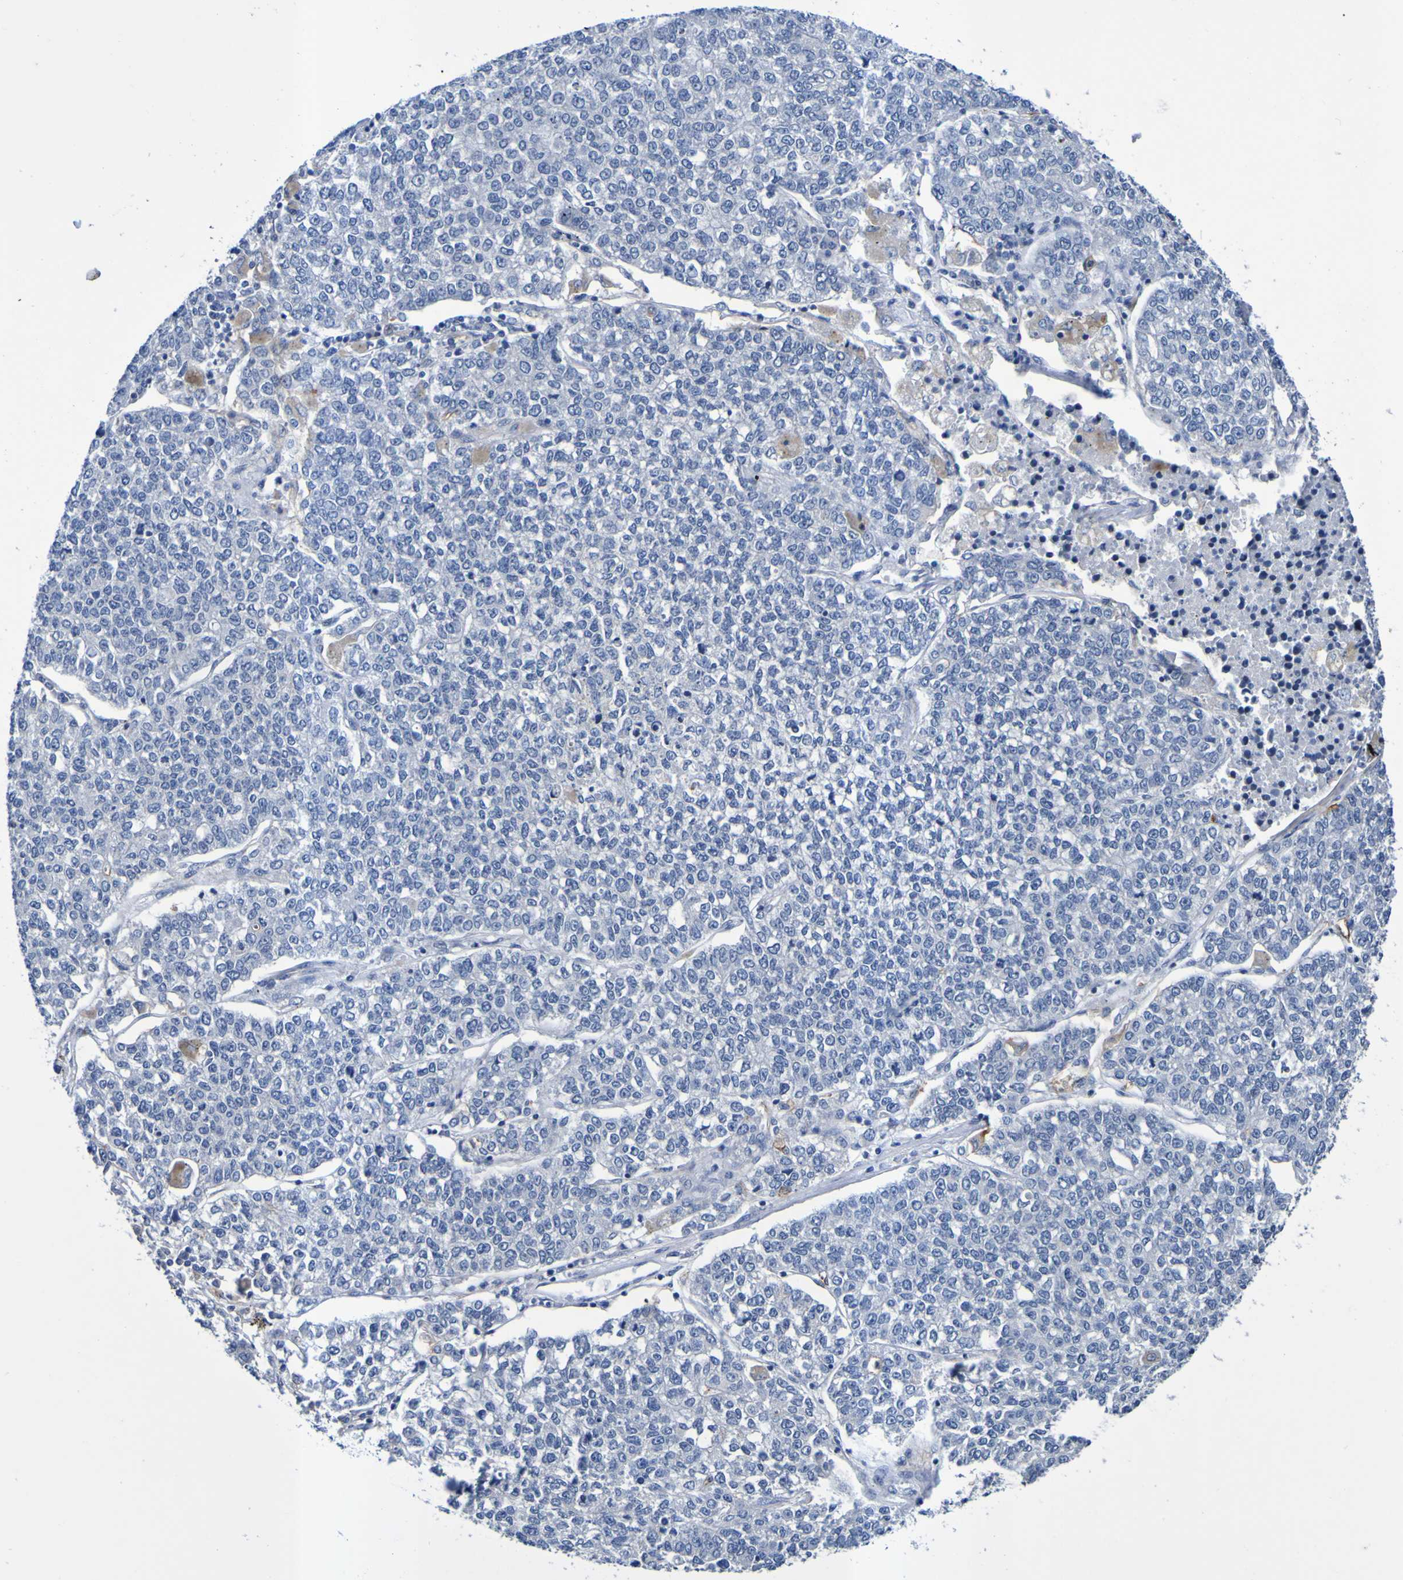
{"staining": {"intensity": "negative", "quantity": "none", "location": "none"}, "tissue": "lung cancer", "cell_type": "Tumor cells", "image_type": "cancer", "snomed": [{"axis": "morphology", "description": "Adenocarcinoma, NOS"}, {"axis": "topography", "description": "Lung"}], "caption": "IHC photomicrograph of neoplastic tissue: adenocarcinoma (lung) stained with DAB (3,3'-diaminobenzidine) exhibits no significant protein expression in tumor cells.", "gene": "VMA21", "patient": {"sex": "male", "age": 49}}